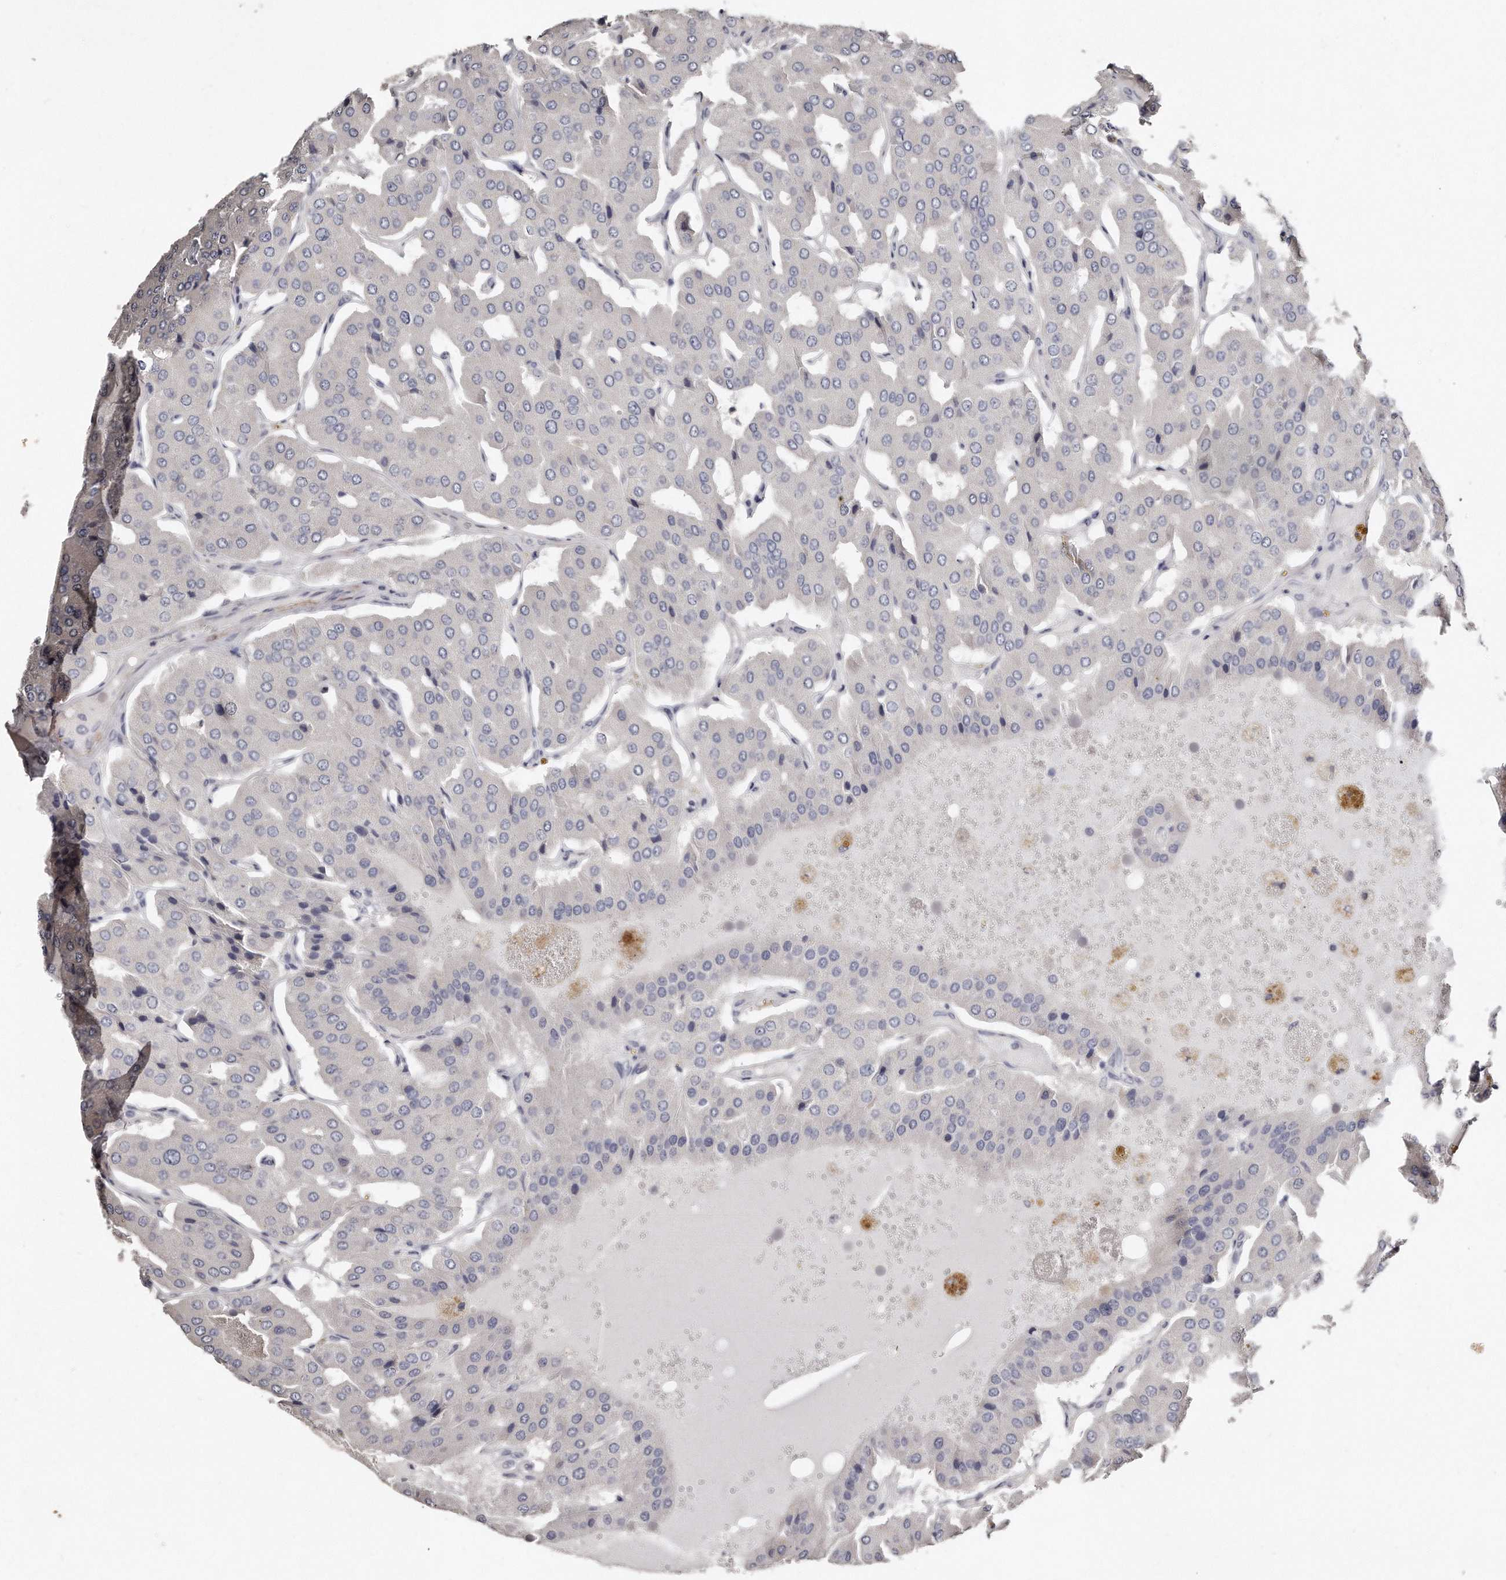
{"staining": {"intensity": "negative", "quantity": "none", "location": "none"}, "tissue": "parathyroid gland", "cell_type": "Glandular cells", "image_type": "normal", "snomed": [{"axis": "morphology", "description": "Normal tissue, NOS"}, {"axis": "morphology", "description": "Adenoma, NOS"}, {"axis": "topography", "description": "Parathyroid gland"}], "caption": "High magnification brightfield microscopy of normal parathyroid gland stained with DAB (3,3'-diaminobenzidine) (brown) and counterstained with hematoxylin (blue): glandular cells show no significant expression. (Stains: DAB immunohistochemistry (IHC) with hematoxylin counter stain, Microscopy: brightfield microscopy at high magnification).", "gene": "LMOD1", "patient": {"sex": "female", "age": 86}}